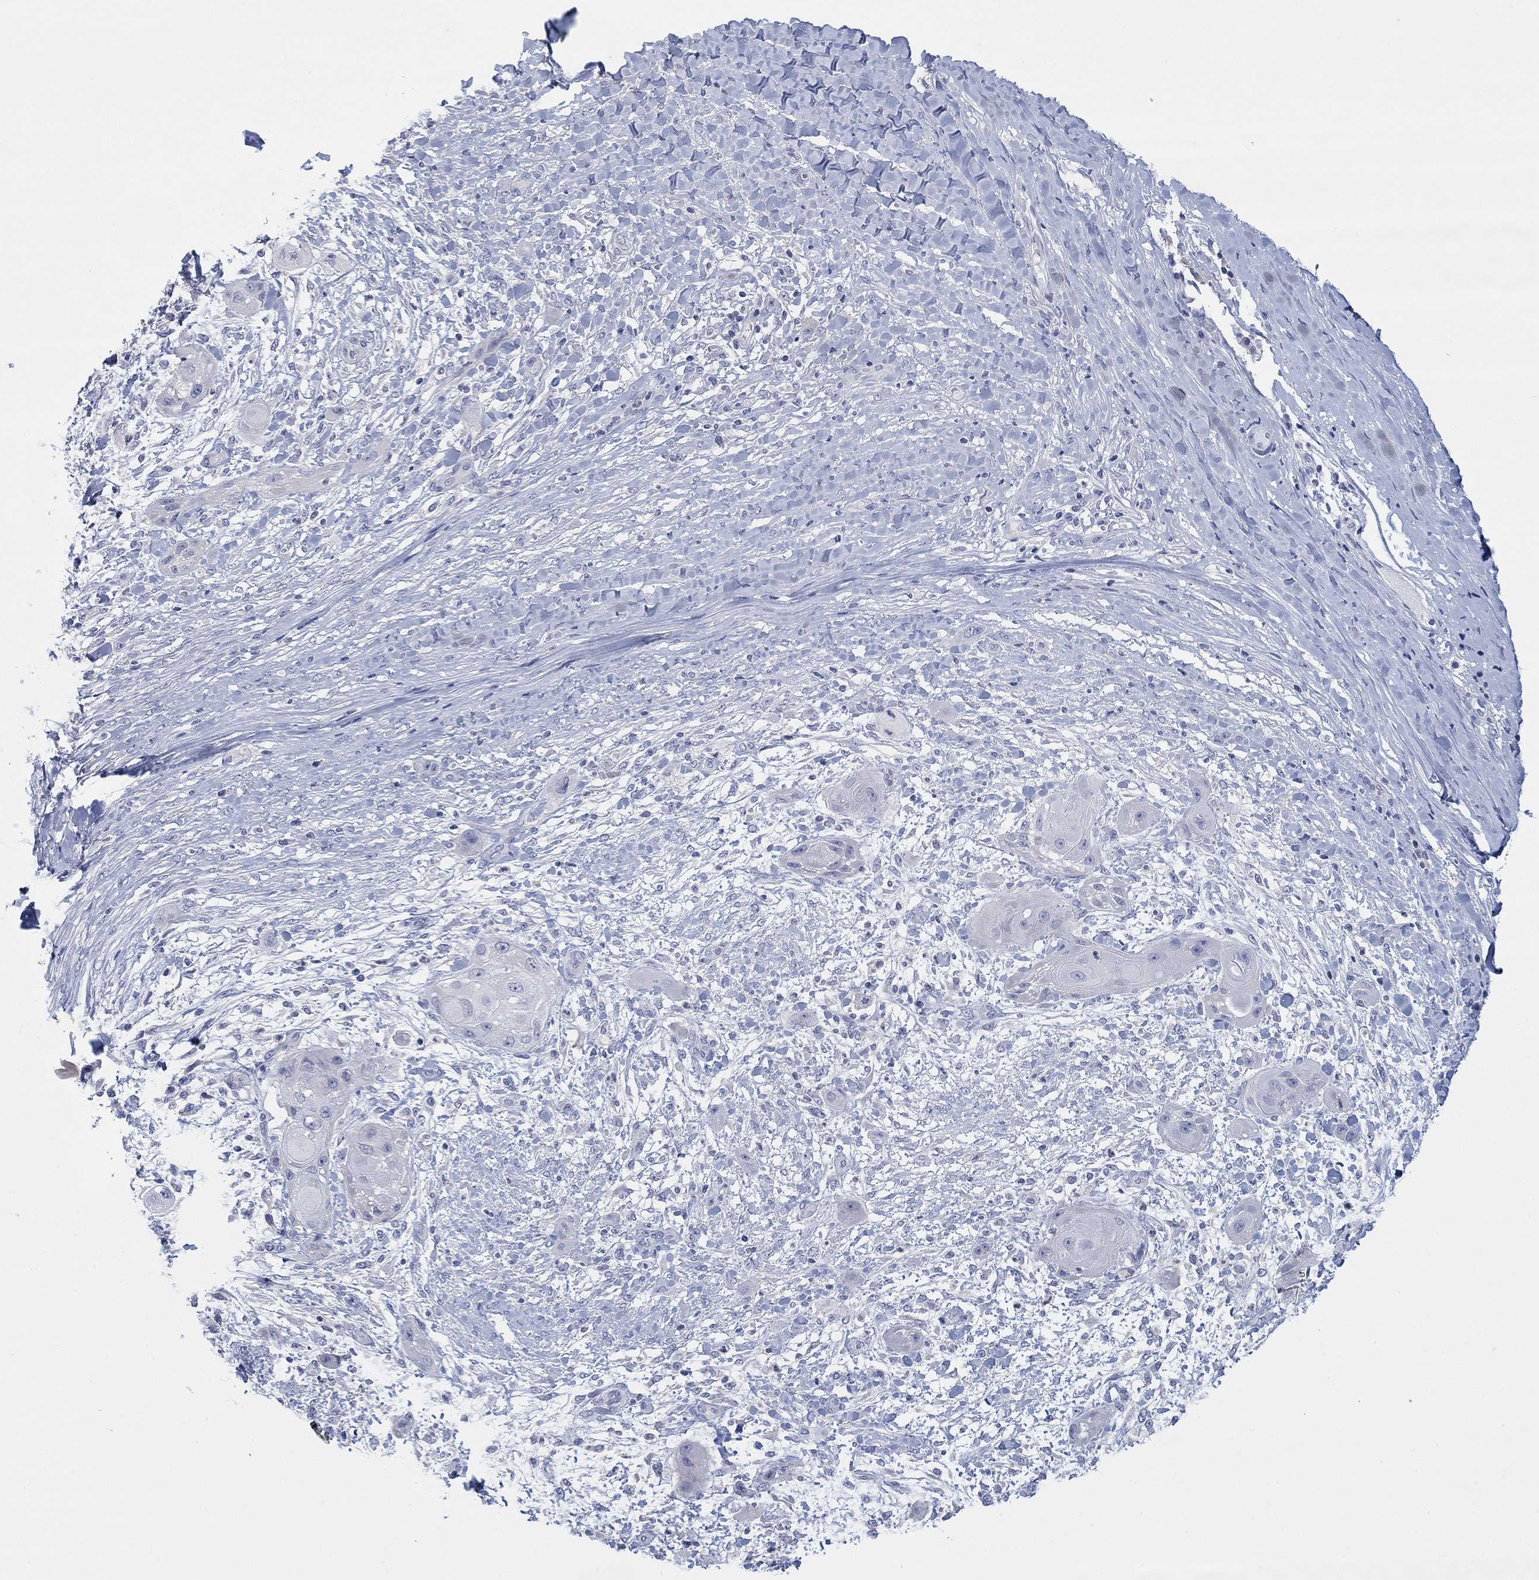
{"staining": {"intensity": "negative", "quantity": "none", "location": "none"}, "tissue": "skin cancer", "cell_type": "Tumor cells", "image_type": "cancer", "snomed": [{"axis": "morphology", "description": "Squamous cell carcinoma, NOS"}, {"axis": "topography", "description": "Skin"}], "caption": "A high-resolution image shows immunohistochemistry staining of skin cancer, which demonstrates no significant positivity in tumor cells.", "gene": "FER1L6", "patient": {"sex": "male", "age": 62}}